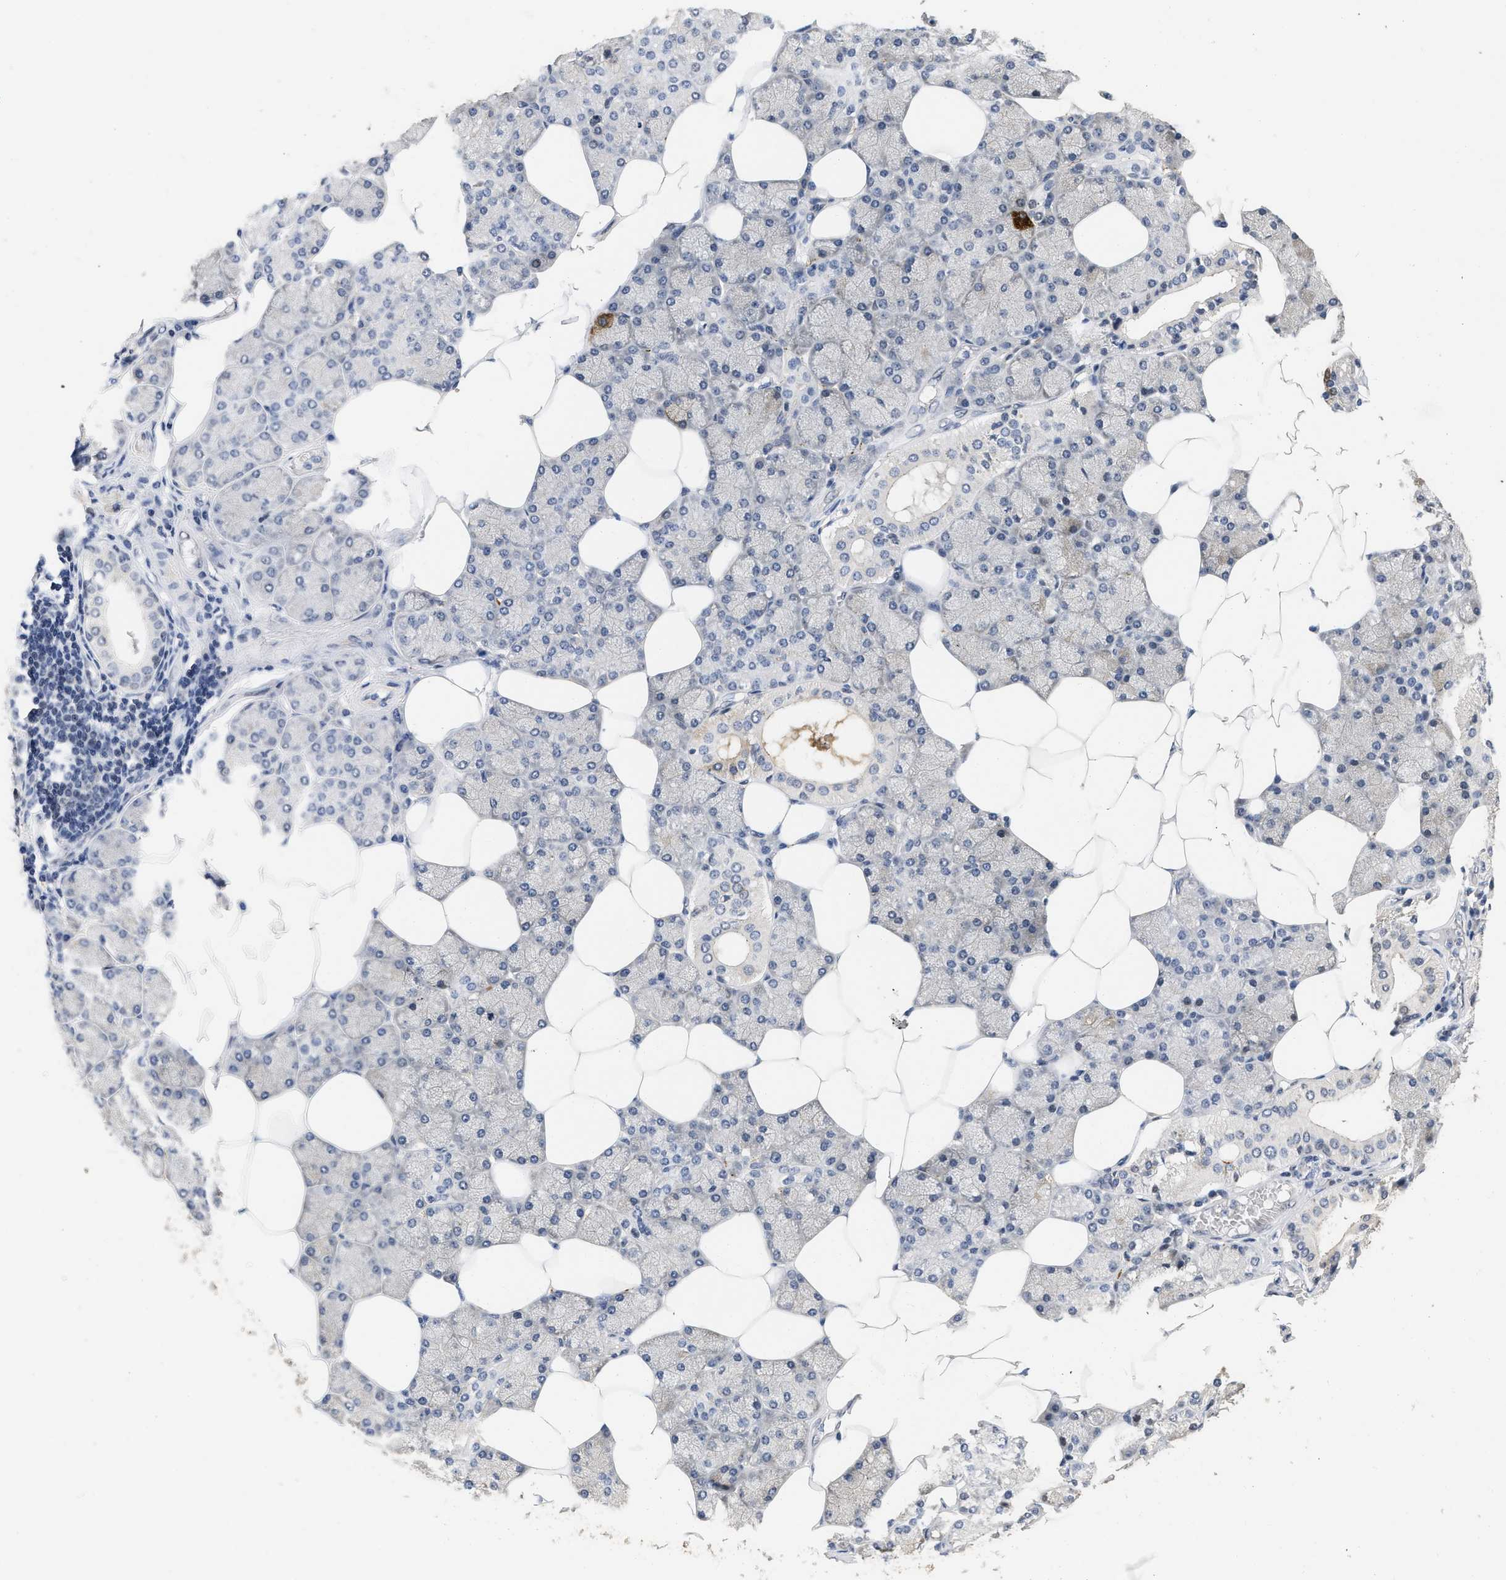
{"staining": {"intensity": "moderate", "quantity": "<25%", "location": "nuclear"}, "tissue": "salivary gland", "cell_type": "Glandular cells", "image_type": "normal", "snomed": [{"axis": "morphology", "description": "Normal tissue, NOS"}, {"axis": "topography", "description": "Salivary gland"}], "caption": "Salivary gland stained for a protein shows moderate nuclear positivity in glandular cells. The staining is performed using DAB (3,3'-diaminobenzidine) brown chromogen to label protein expression. The nuclei are counter-stained blue using hematoxylin.", "gene": "VIP", "patient": {"sex": "male", "age": 62}}